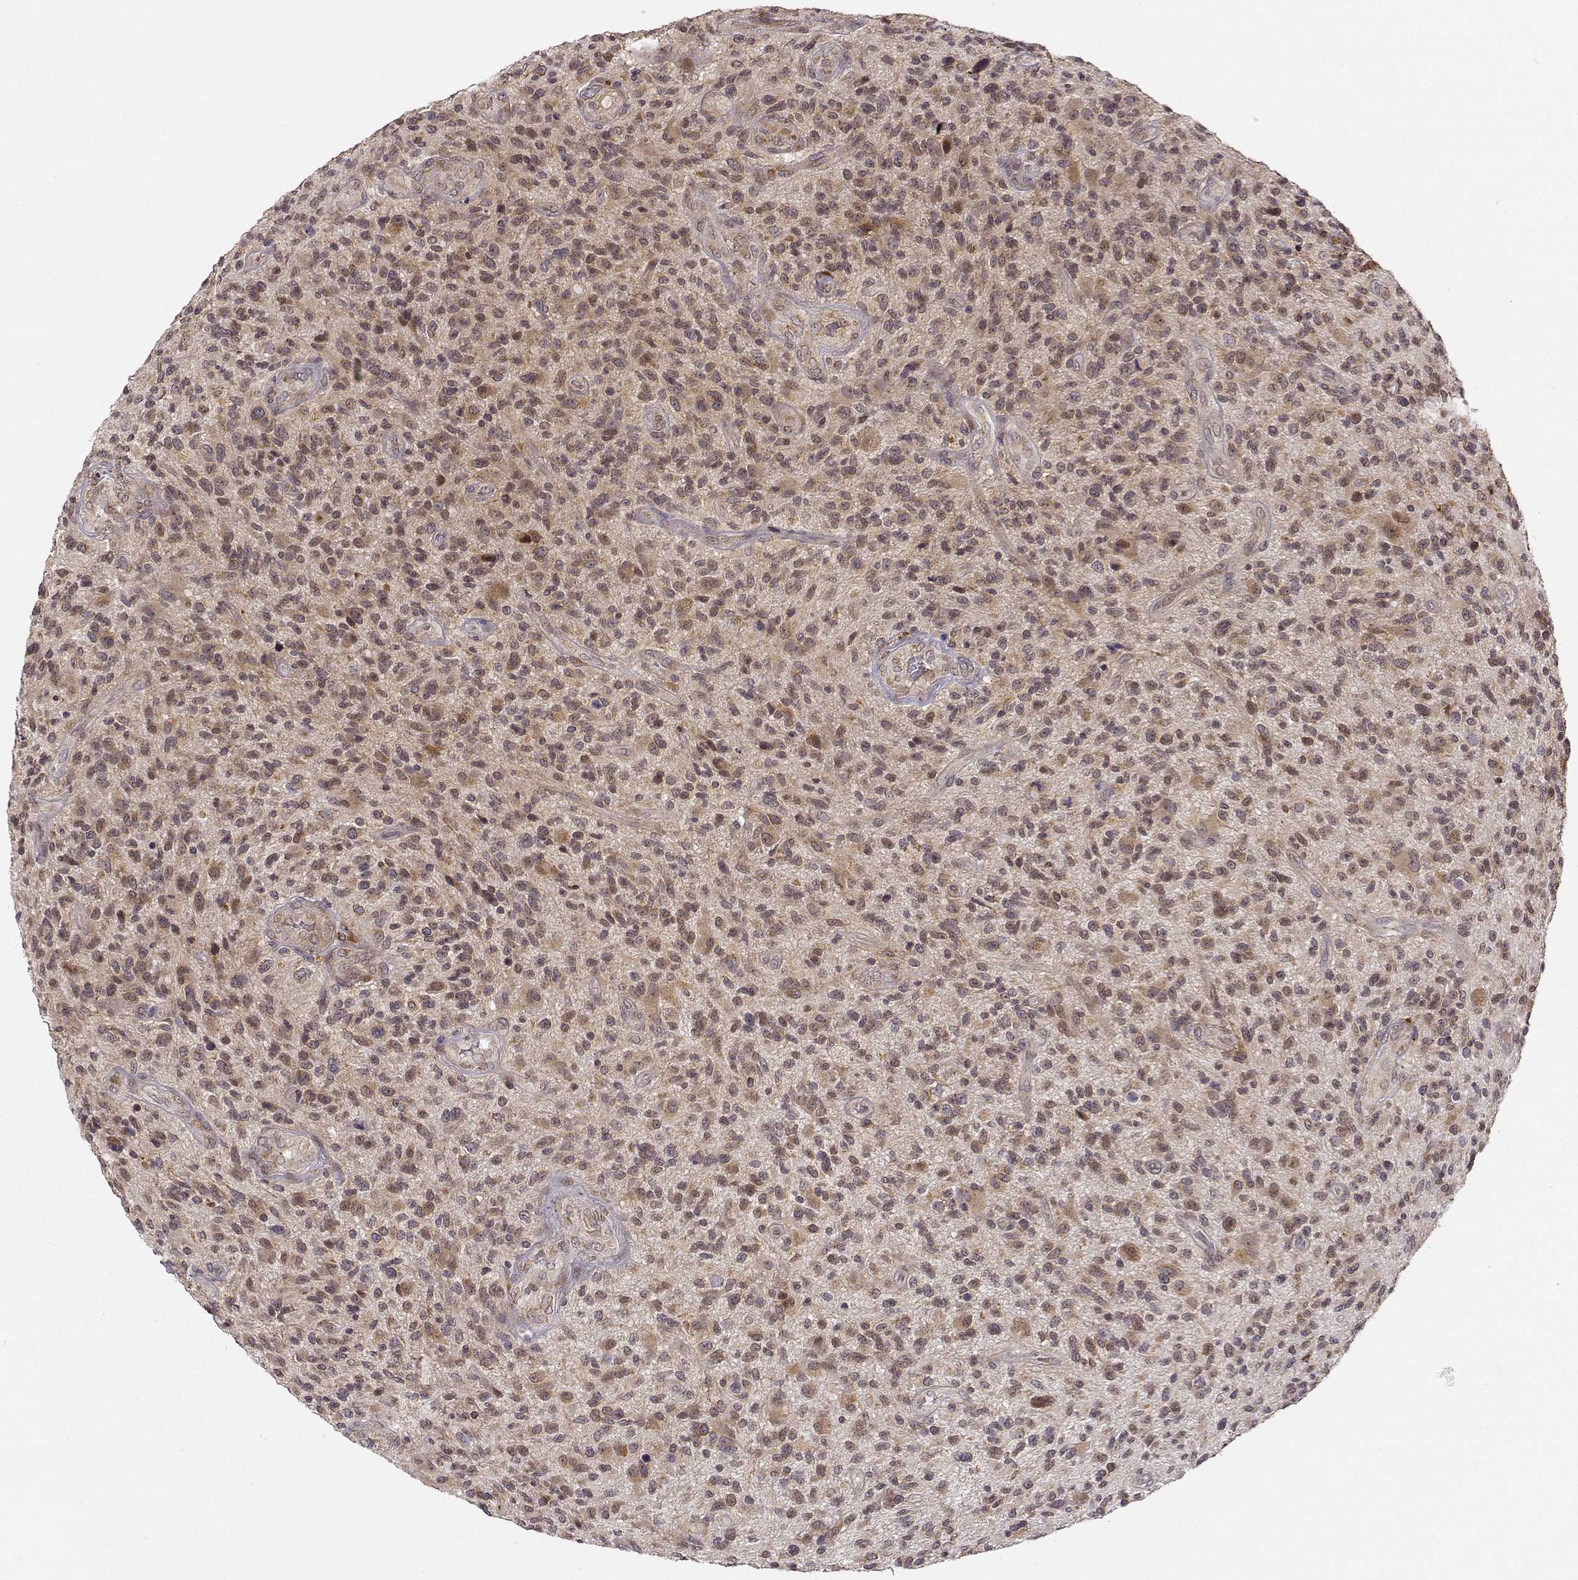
{"staining": {"intensity": "weak", "quantity": "25%-75%", "location": "cytoplasmic/membranous"}, "tissue": "glioma", "cell_type": "Tumor cells", "image_type": "cancer", "snomed": [{"axis": "morphology", "description": "Glioma, malignant, High grade"}, {"axis": "topography", "description": "Brain"}], "caption": "Human malignant glioma (high-grade) stained for a protein (brown) demonstrates weak cytoplasmic/membranous positive staining in approximately 25%-75% of tumor cells.", "gene": "ERGIC2", "patient": {"sex": "male", "age": 47}}